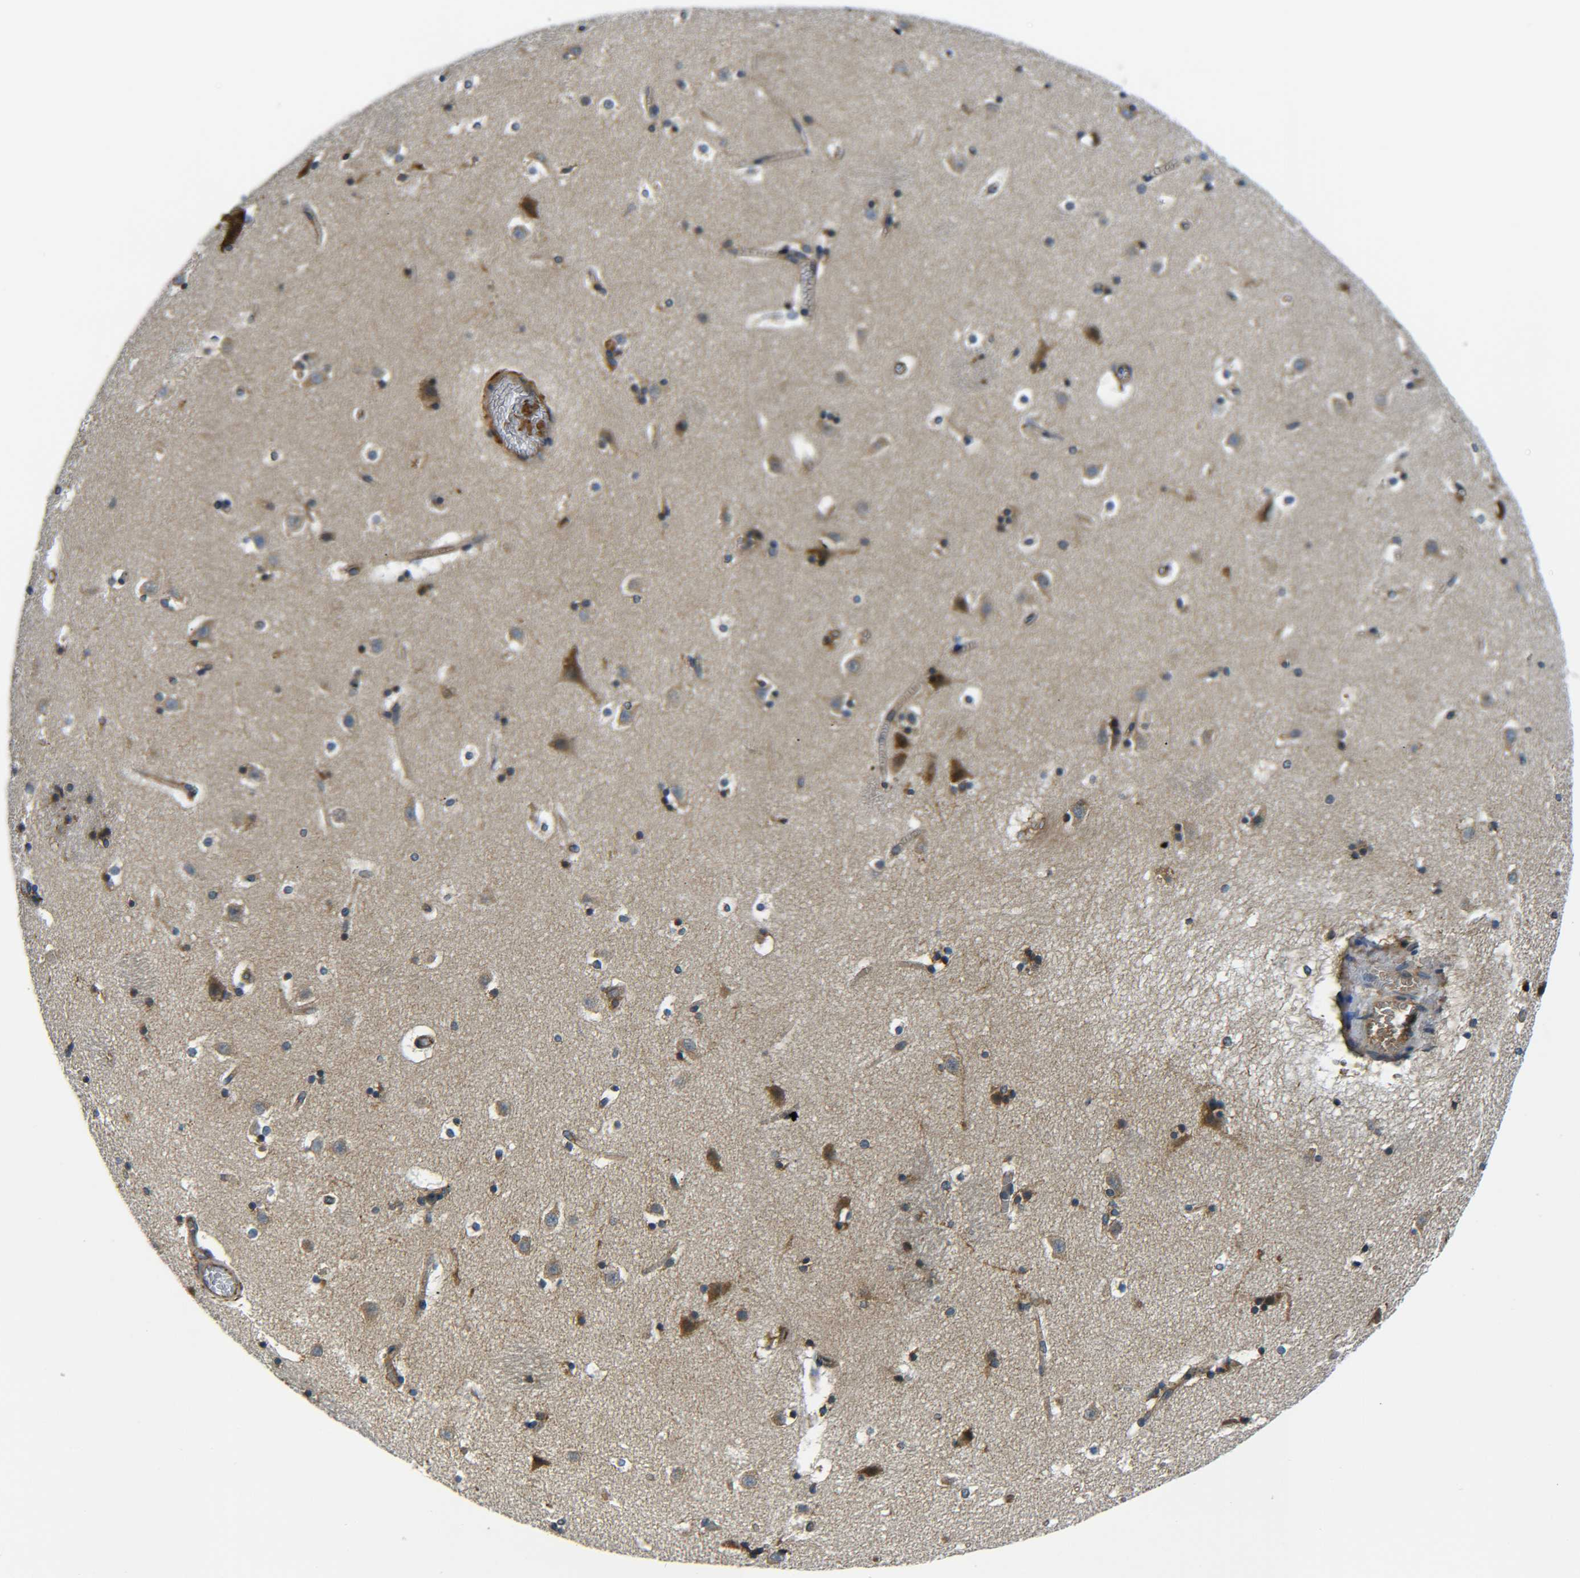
{"staining": {"intensity": "moderate", "quantity": "25%-75%", "location": "cytoplasmic/membranous"}, "tissue": "caudate", "cell_type": "Glial cells", "image_type": "normal", "snomed": [{"axis": "morphology", "description": "Normal tissue, NOS"}, {"axis": "topography", "description": "Lateral ventricle wall"}], "caption": "A medium amount of moderate cytoplasmic/membranous staining is identified in approximately 25%-75% of glial cells in normal caudate.", "gene": "PREB", "patient": {"sex": "male", "age": 45}}